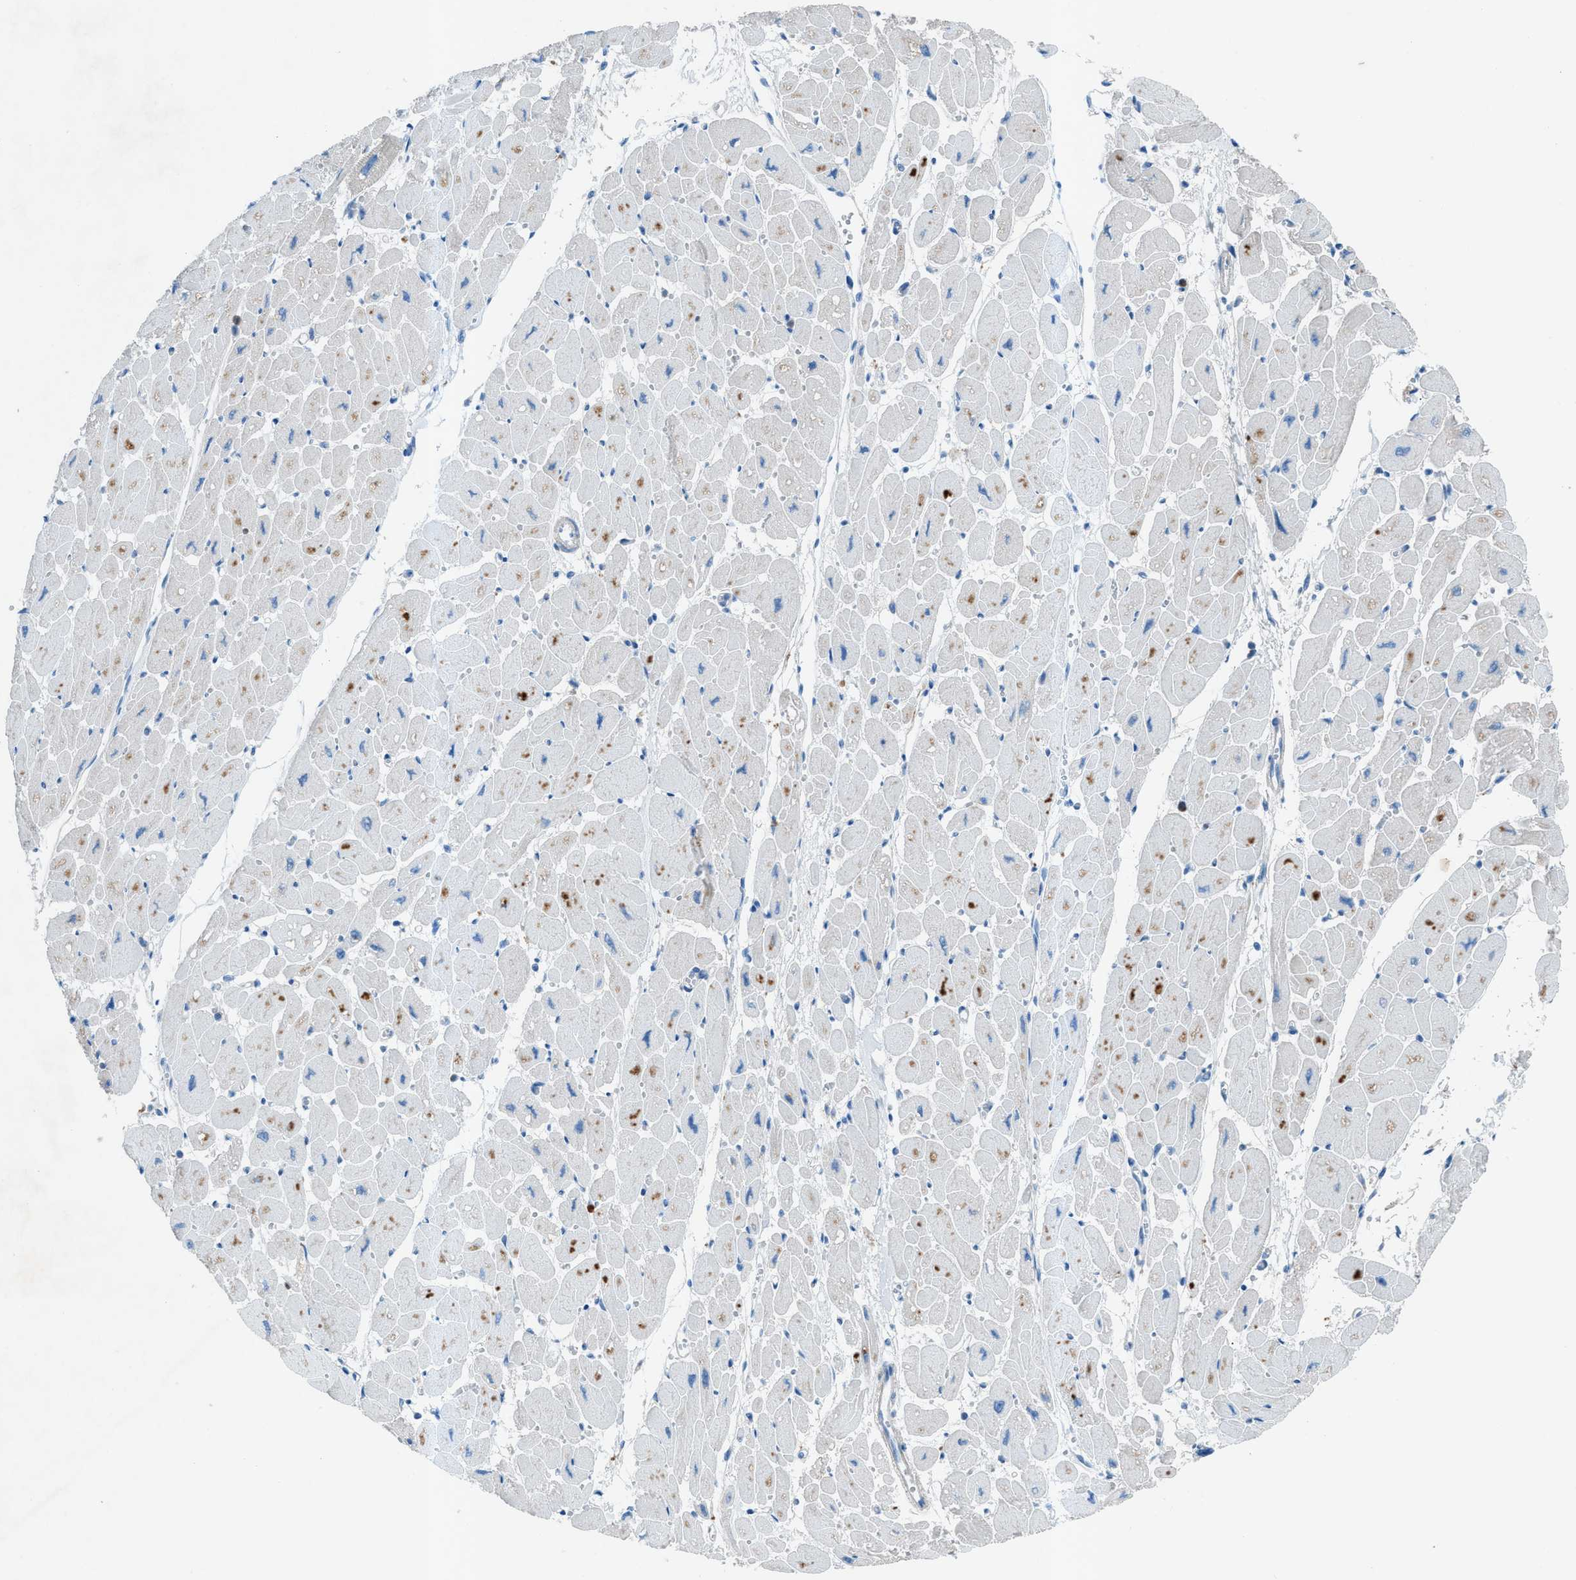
{"staining": {"intensity": "weak", "quantity": "<25%", "location": "cytoplasmic/membranous"}, "tissue": "heart muscle", "cell_type": "Cardiomyocytes", "image_type": "normal", "snomed": [{"axis": "morphology", "description": "Normal tissue, NOS"}, {"axis": "topography", "description": "Heart"}], "caption": "Immunohistochemistry (IHC) photomicrograph of normal heart muscle stained for a protein (brown), which shows no positivity in cardiomyocytes.", "gene": "C5AR2", "patient": {"sex": "female", "age": 54}}